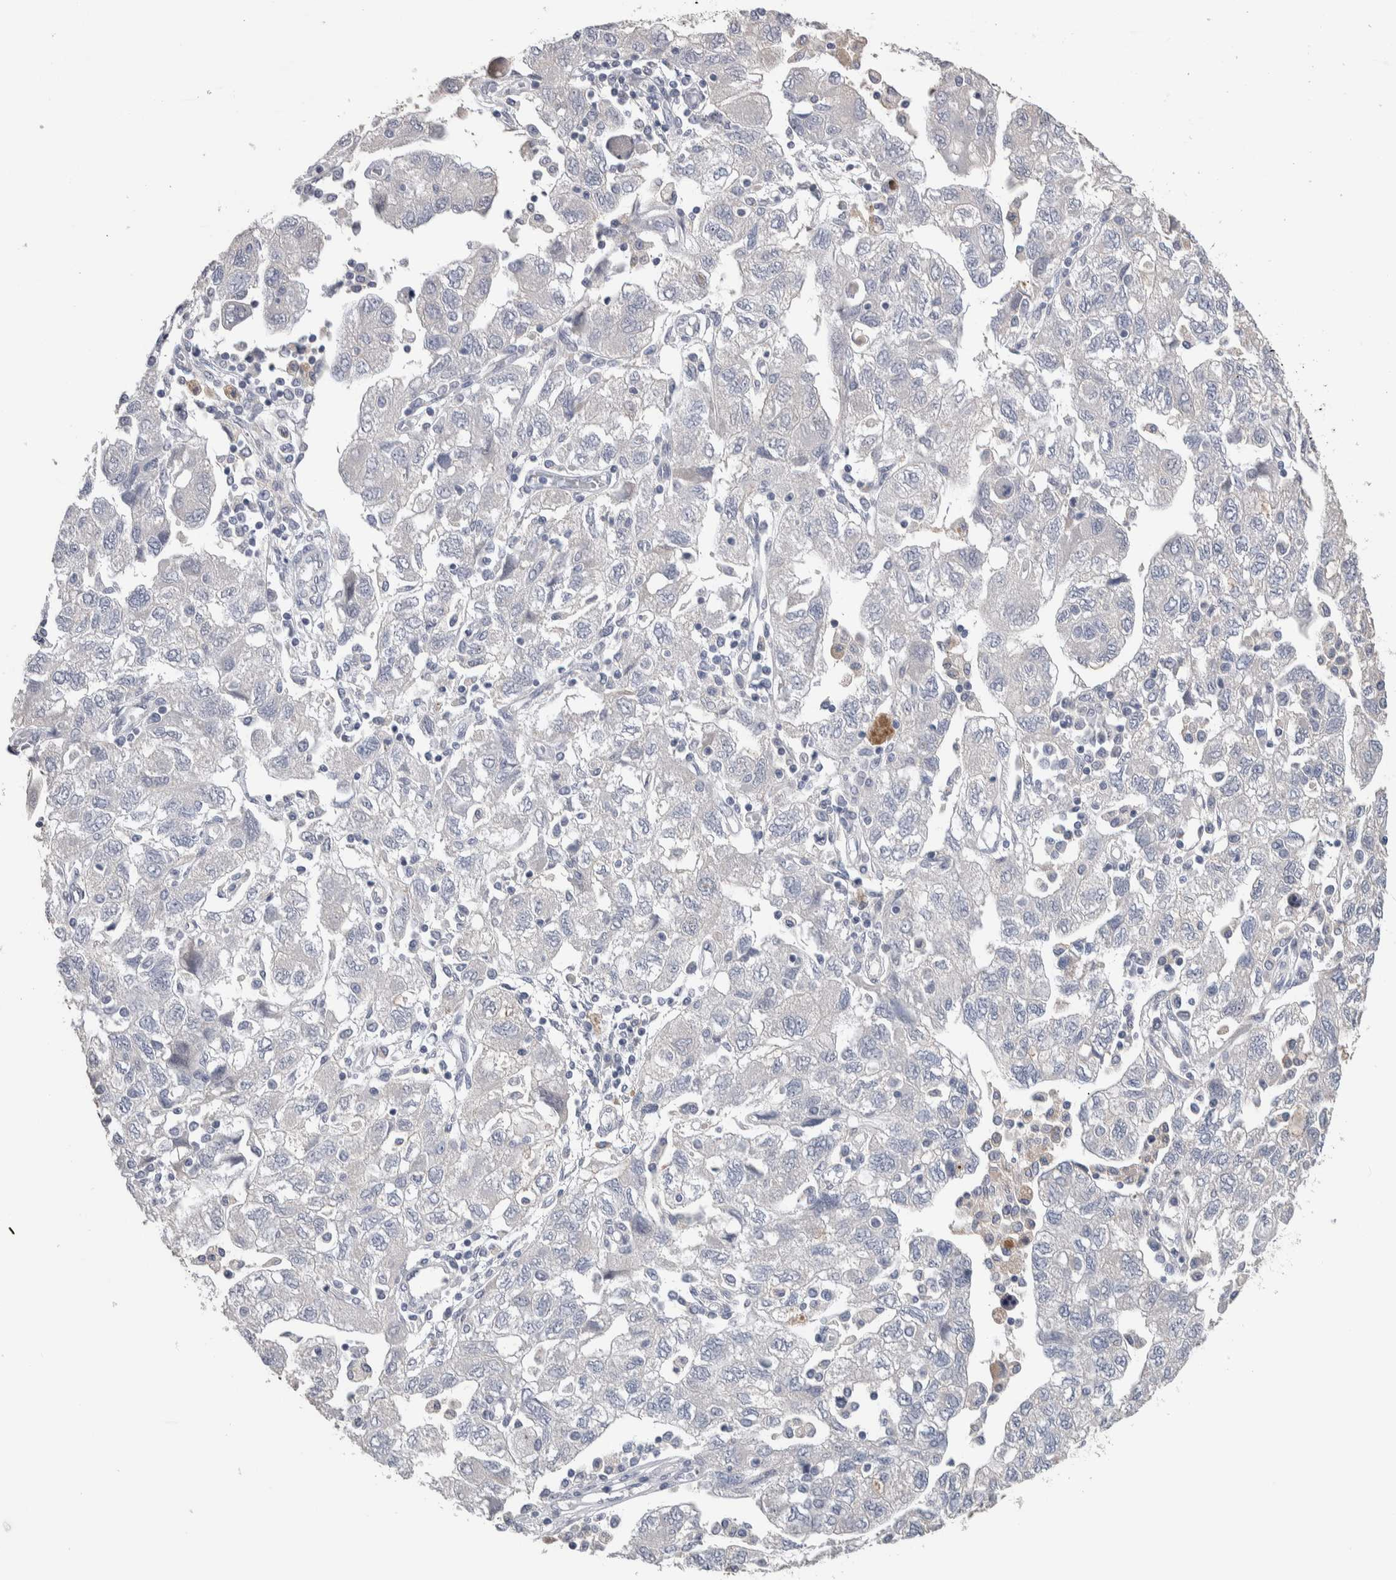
{"staining": {"intensity": "negative", "quantity": "none", "location": "none"}, "tissue": "ovarian cancer", "cell_type": "Tumor cells", "image_type": "cancer", "snomed": [{"axis": "morphology", "description": "Carcinoma, NOS"}, {"axis": "morphology", "description": "Cystadenocarcinoma, serous, NOS"}, {"axis": "topography", "description": "Ovary"}], "caption": "The image displays no staining of tumor cells in ovarian serous cystadenocarcinoma.", "gene": "TMEM102", "patient": {"sex": "female", "age": 69}}